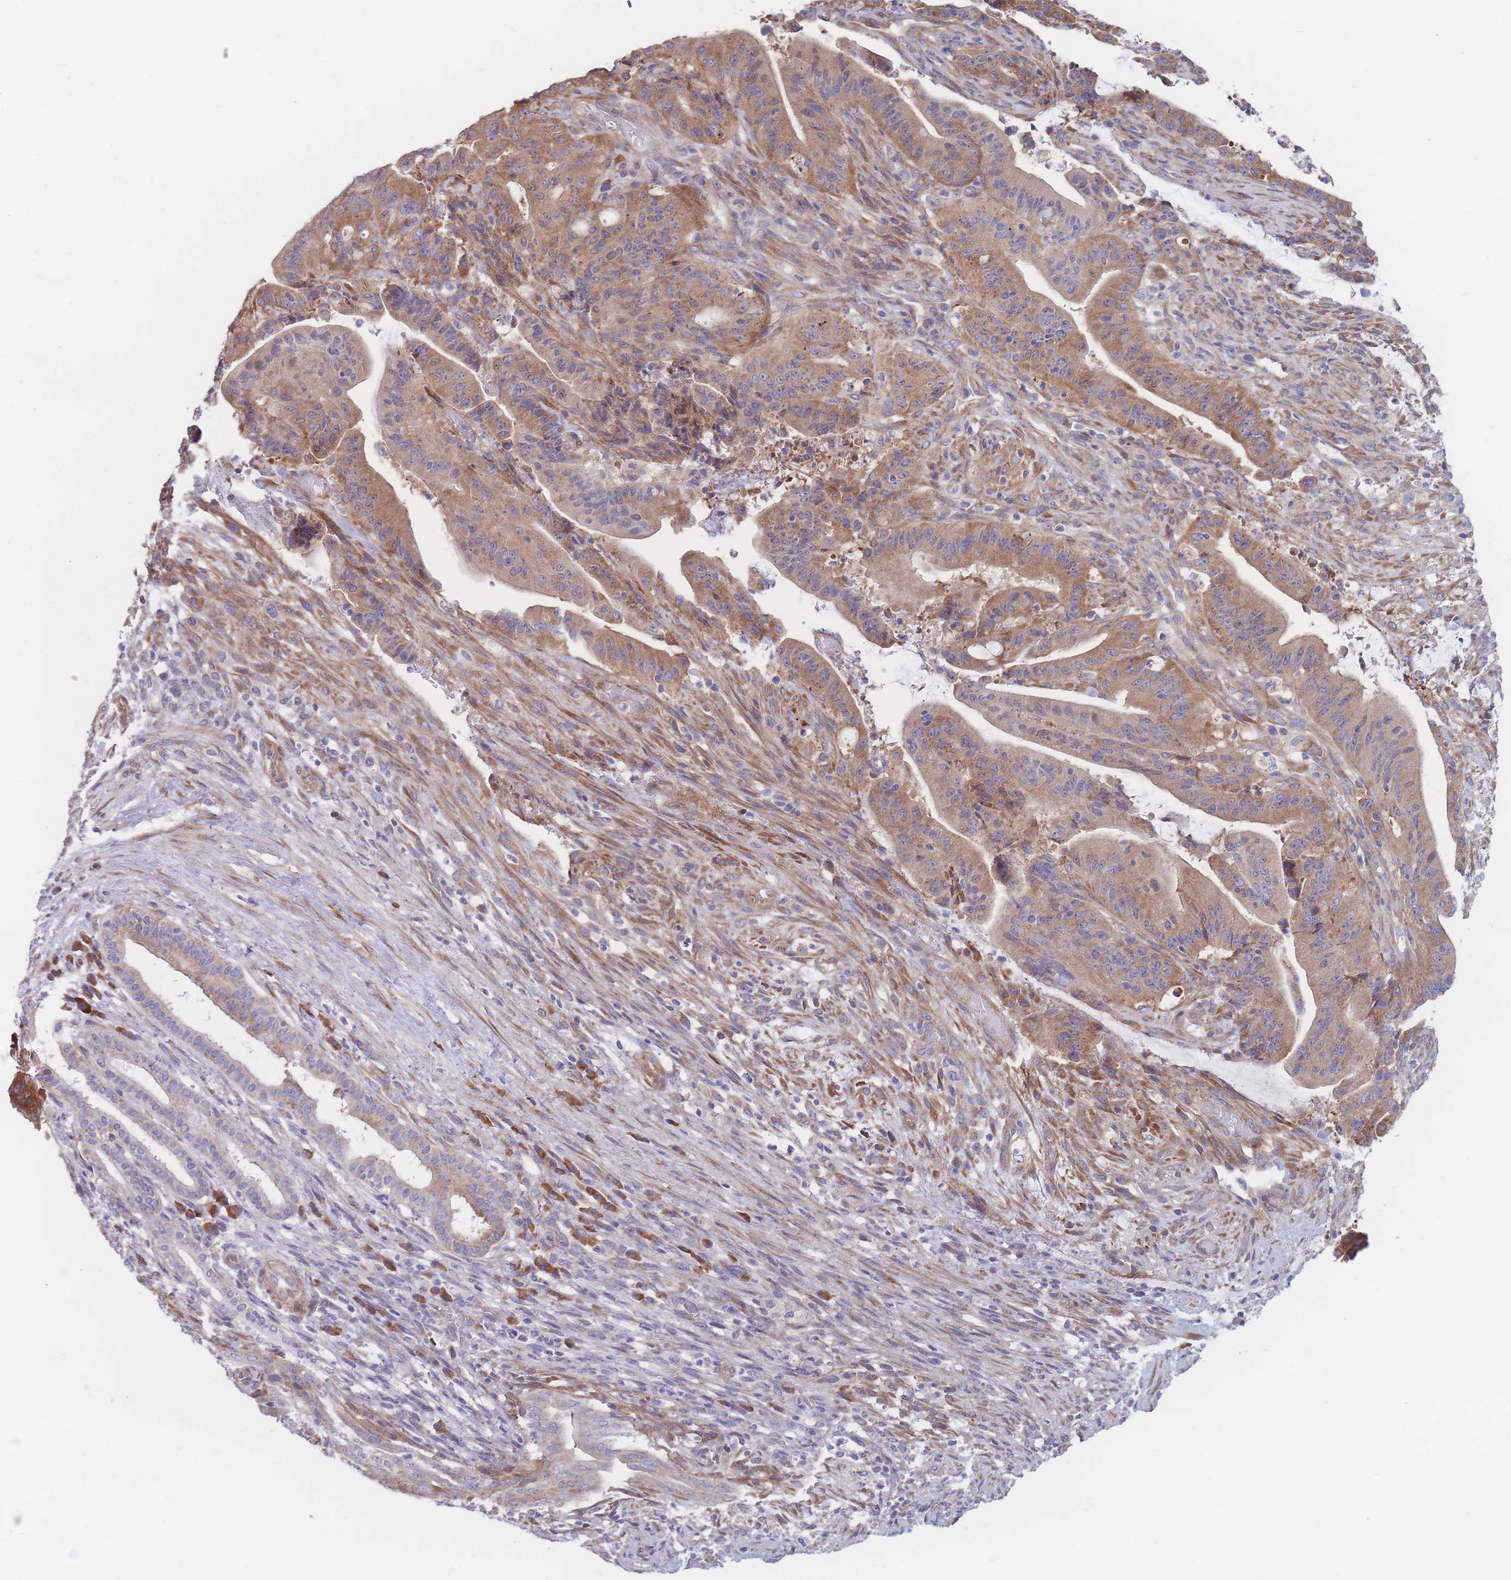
{"staining": {"intensity": "moderate", "quantity": ">75%", "location": "cytoplasmic/membranous"}, "tissue": "liver cancer", "cell_type": "Tumor cells", "image_type": "cancer", "snomed": [{"axis": "morphology", "description": "Normal tissue, NOS"}, {"axis": "morphology", "description": "Cholangiocarcinoma"}, {"axis": "topography", "description": "Liver"}, {"axis": "topography", "description": "Peripheral nerve tissue"}], "caption": "Immunohistochemistry of liver cancer (cholangiocarcinoma) reveals medium levels of moderate cytoplasmic/membranous expression in about >75% of tumor cells.", "gene": "RPL8", "patient": {"sex": "female", "age": 73}}